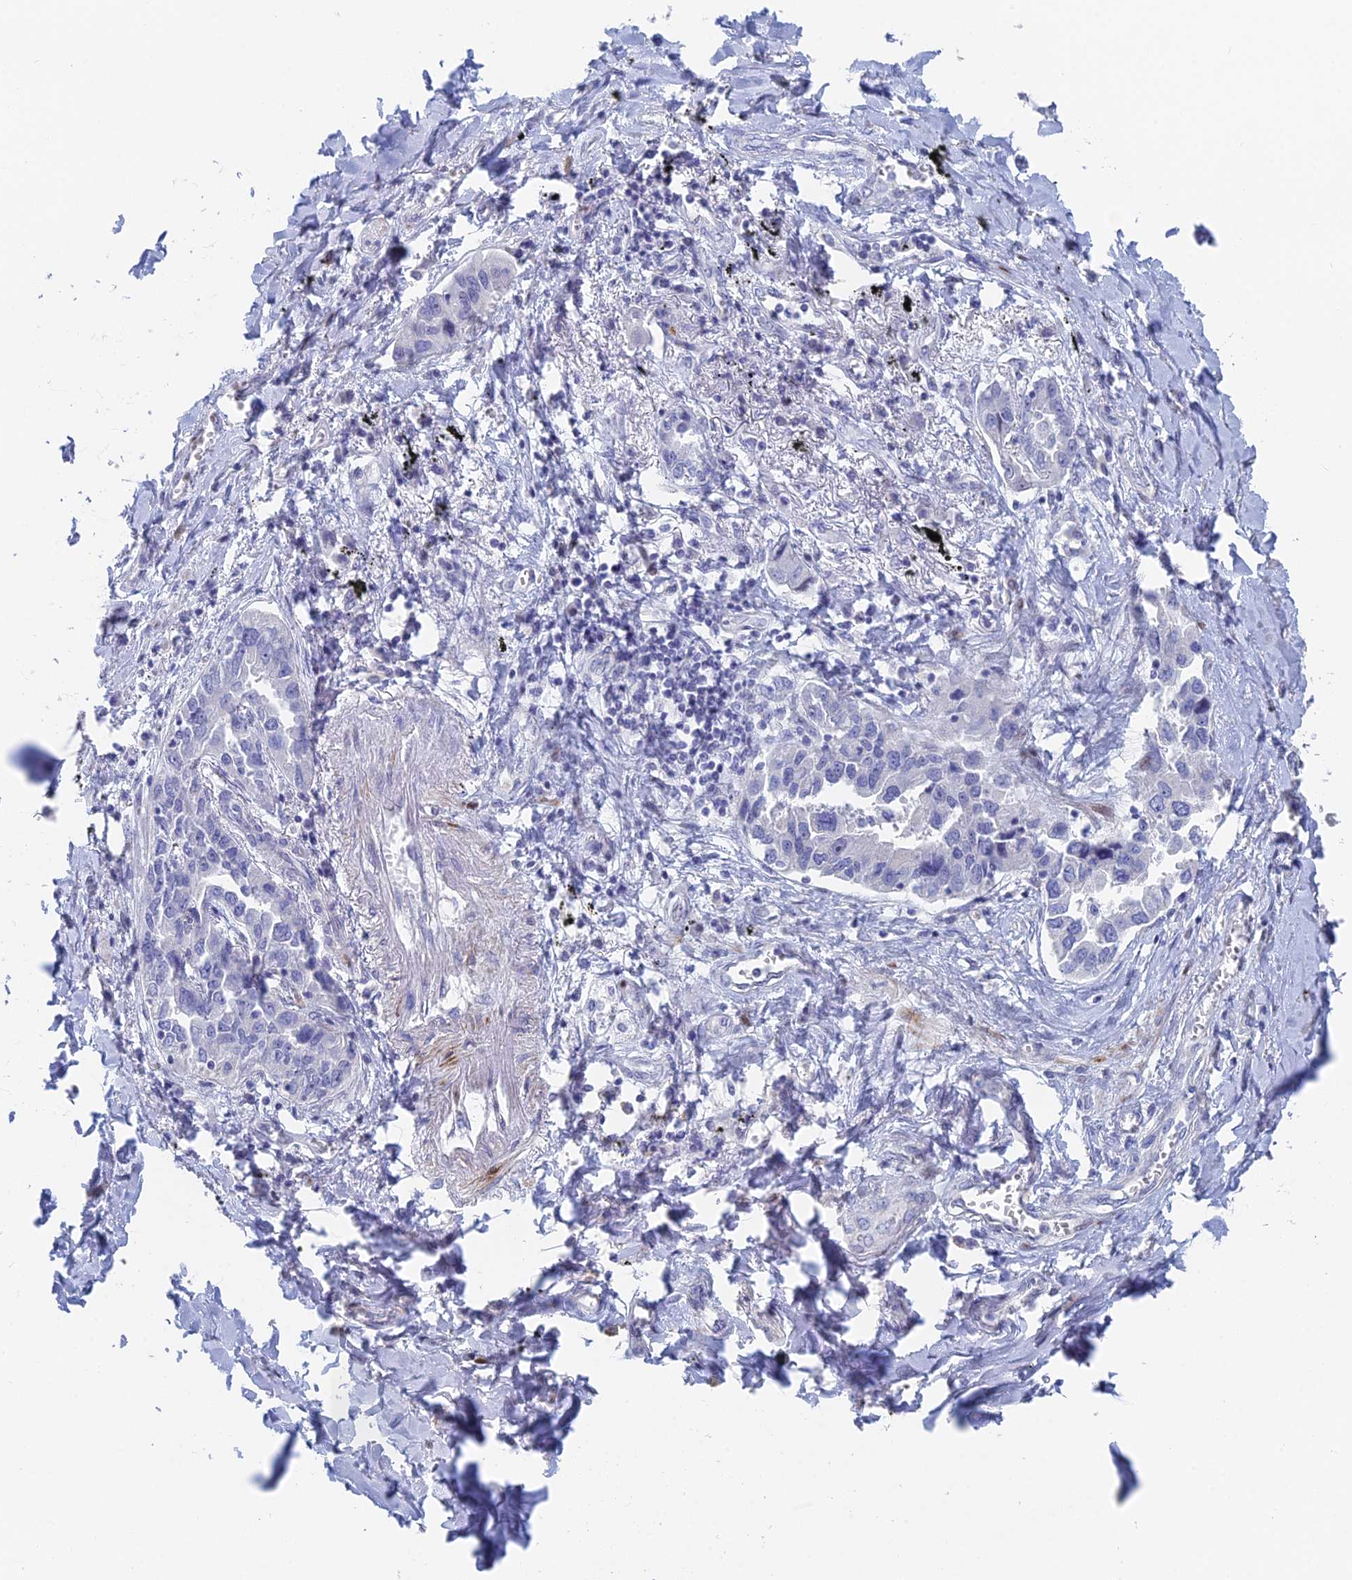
{"staining": {"intensity": "negative", "quantity": "none", "location": "none"}, "tissue": "lung cancer", "cell_type": "Tumor cells", "image_type": "cancer", "snomed": [{"axis": "morphology", "description": "Adenocarcinoma, NOS"}, {"axis": "topography", "description": "Lung"}], "caption": "A histopathology image of human adenocarcinoma (lung) is negative for staining in tumor cells.", "gene": "DRGX", "patient": {"sex": "male", "age": 67}}